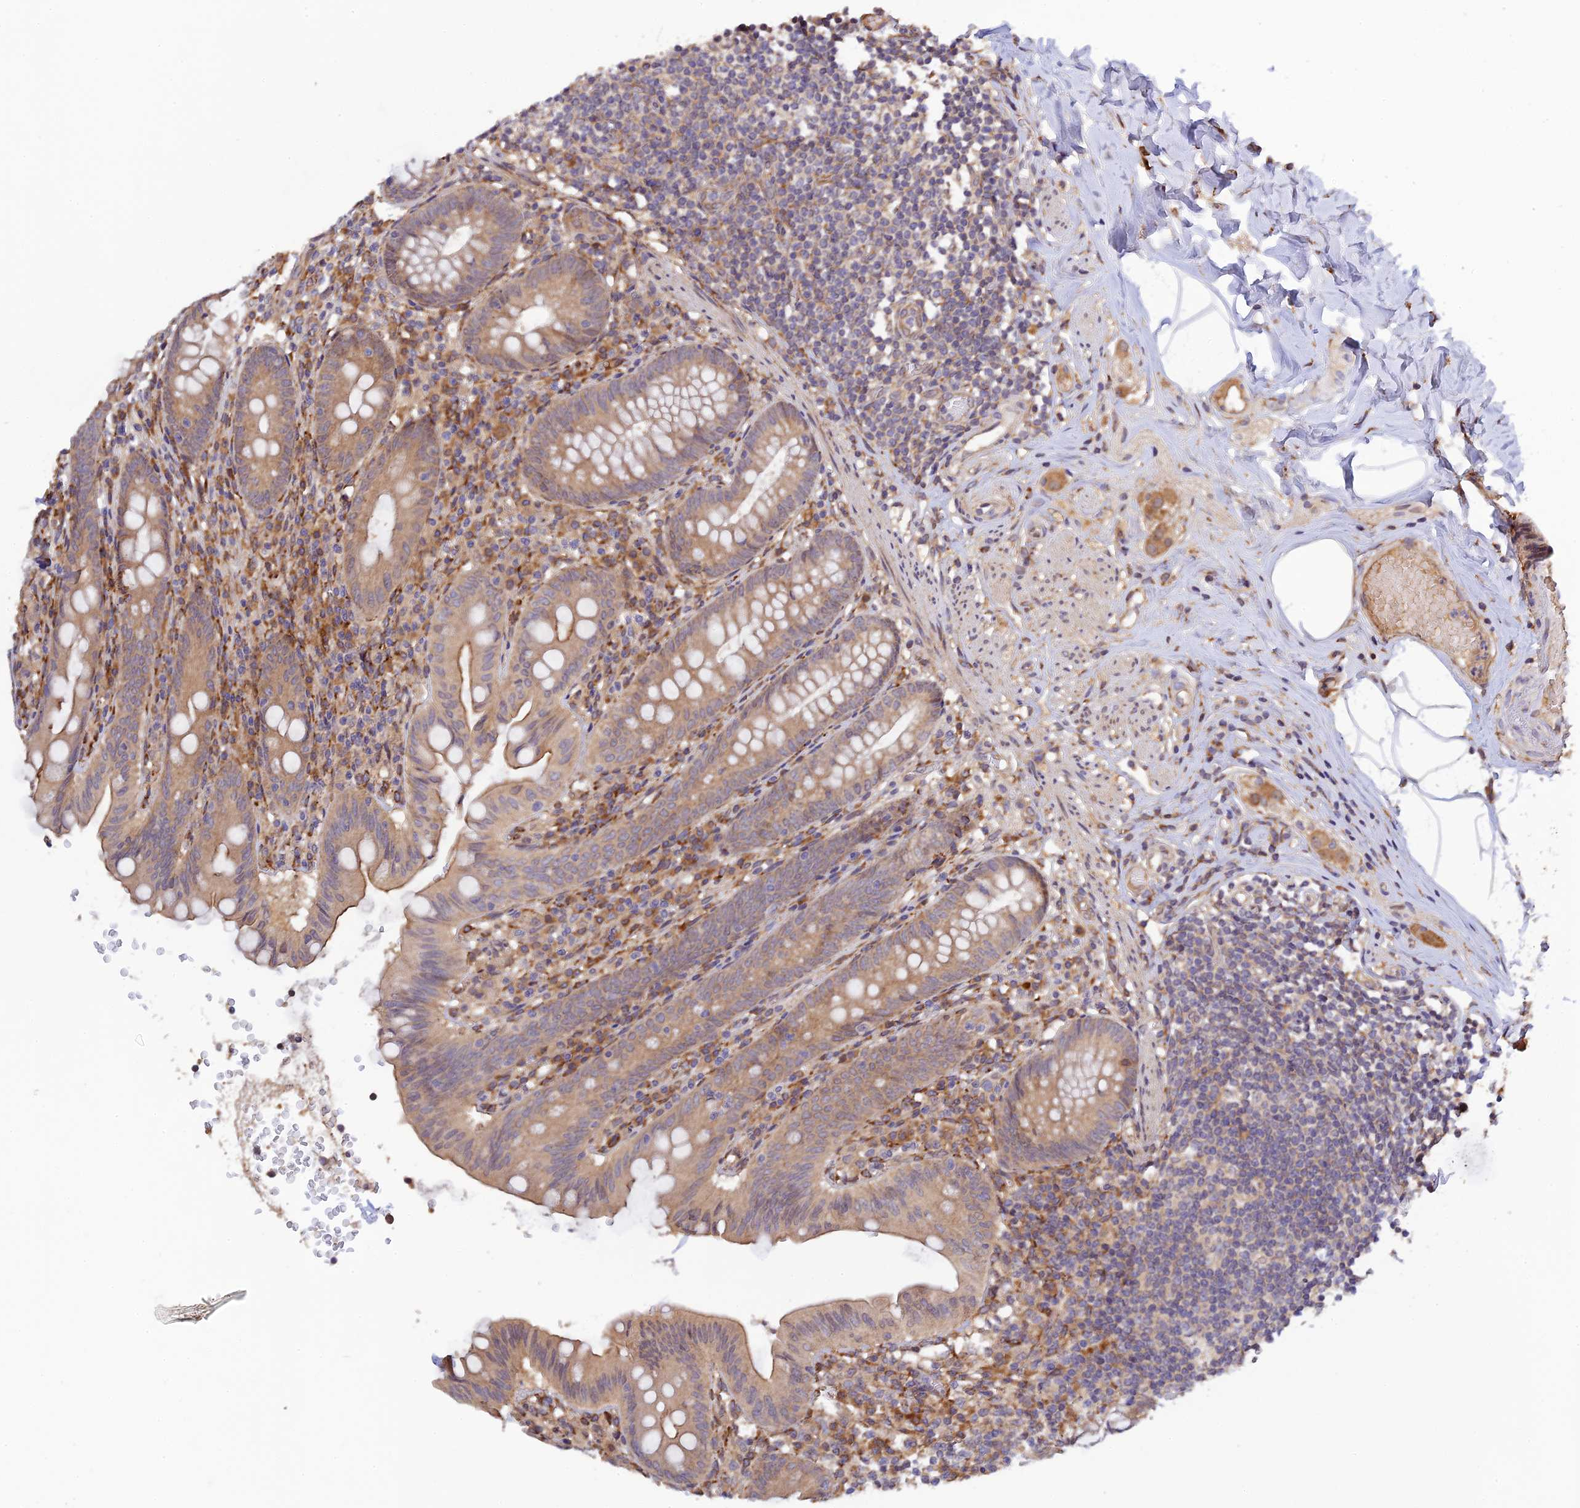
{"staining": {"intensity": "moderate", "quantity": "25%-75%", "location": "cytoplasmic/membranous"}, "tissue": "appendix", "cell_type": "Glandular cells", "image_type": "normal", "snomed": [{"axis": "morphology", "description": "Normal tissue, NOS"}, {"axis": "topography", "description": "Appendix"}], "caption": "Protein expression by immunohistochemistry (IHC) demonstrates moderate cytoplasmic/membranous staining in approximately 25%-75% of glandular cells in normal appendix.", "gene": "P3H3", "patient": {"sex": "male", "age": 55}}